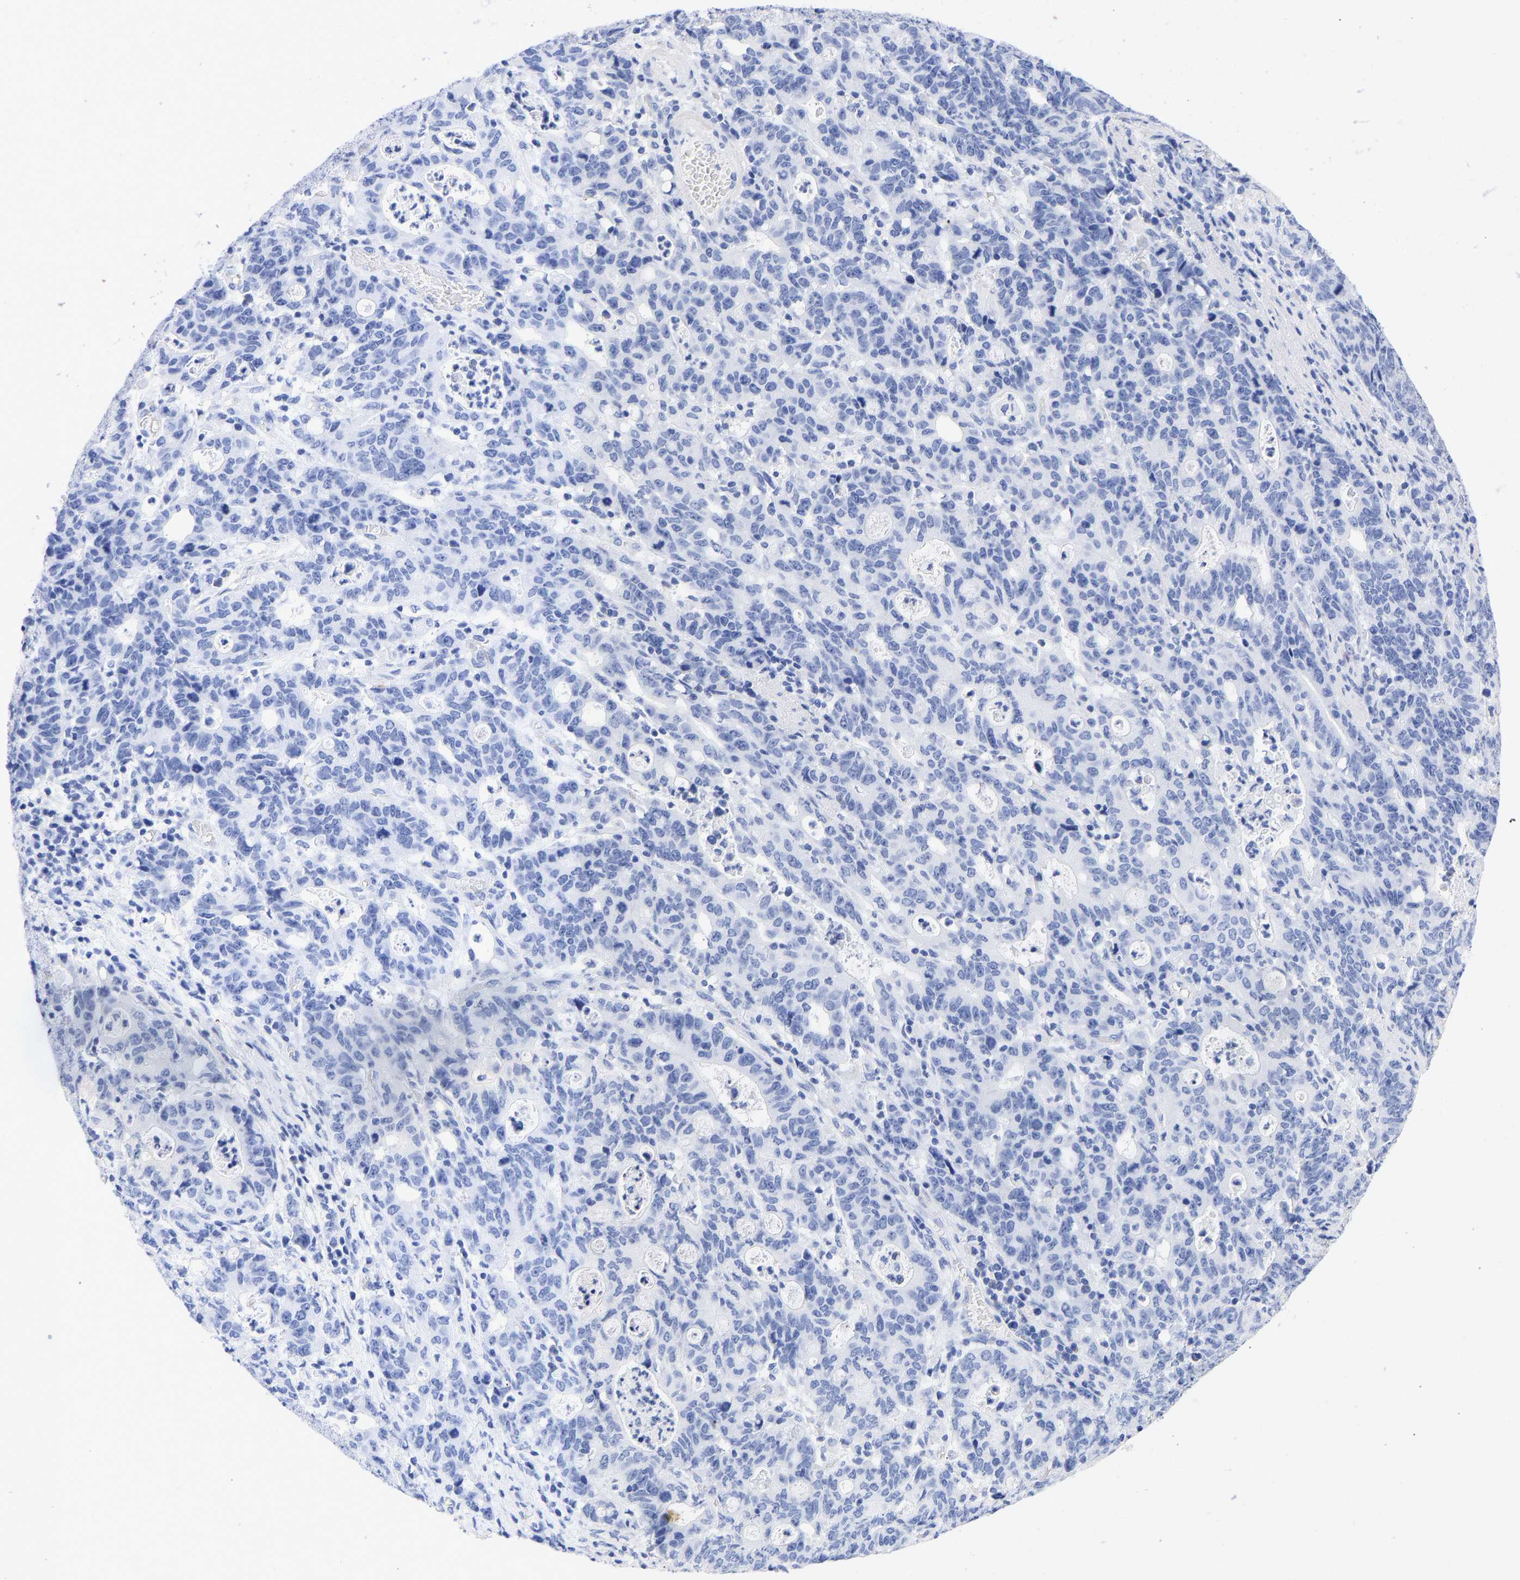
{"staining": {"intensity": "negative", "quantity": "none", "location": "none"}, "tissue": "stomach cancer", "cell_type": "Tumor cells", "image_type": "cancer", "snomed": [{"axis": "morphology", "description": "Adenocarcinoma, NOS"}, {"axis": "topography", "description": "Stomach, upper"}], "caption": "There is no significant staining in tumor cells of adenocarcinoma (stomach). (Stains: DAB (3,3'-diaminobenzidine) IHC with hematoxylin counter stain, Microscopy: brightfield microscopy at high magnification).", "gene": "KRT1", "patient": {"sex": "male", "age": 69}}